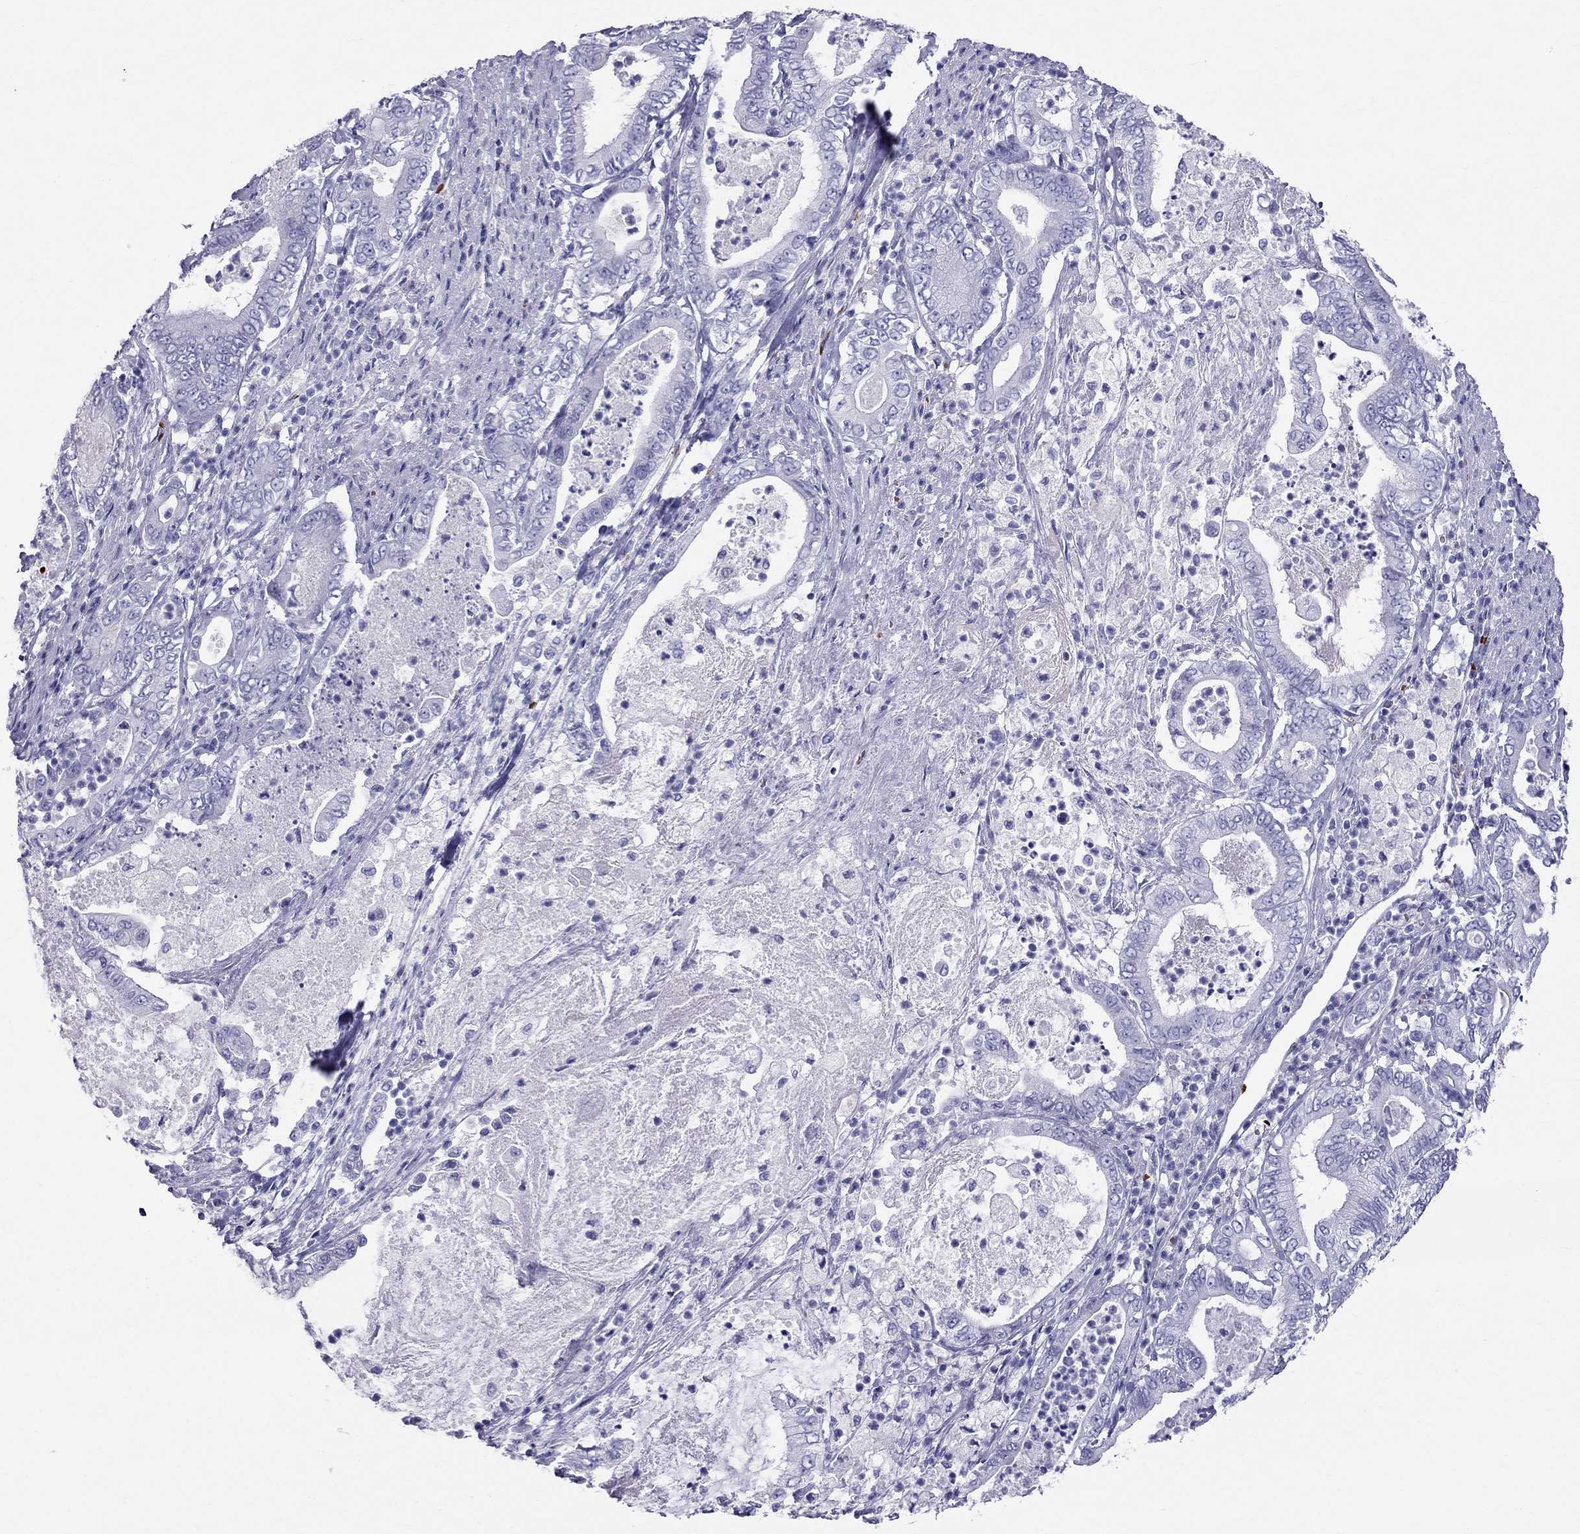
{"staining": {"intensity": "negative", "quantity": "none", "location": "none"}, "tissue": "pancreatic cancer", "cell_type": "Tumor cells", "image_type": "cancer", "snomed": [{"axis": "morphology", "description": "Adenocarcinoma, NOS"}, {"axis": "topography", "description": "Pancreas"}], "caption": "This is an immunohistochemistry (IHC) micrograph of pancreatic cancer. There is no positivity in tumor cells.", "gene": "DNAAF6", "patient": {"sex": "male", "age": 71}}